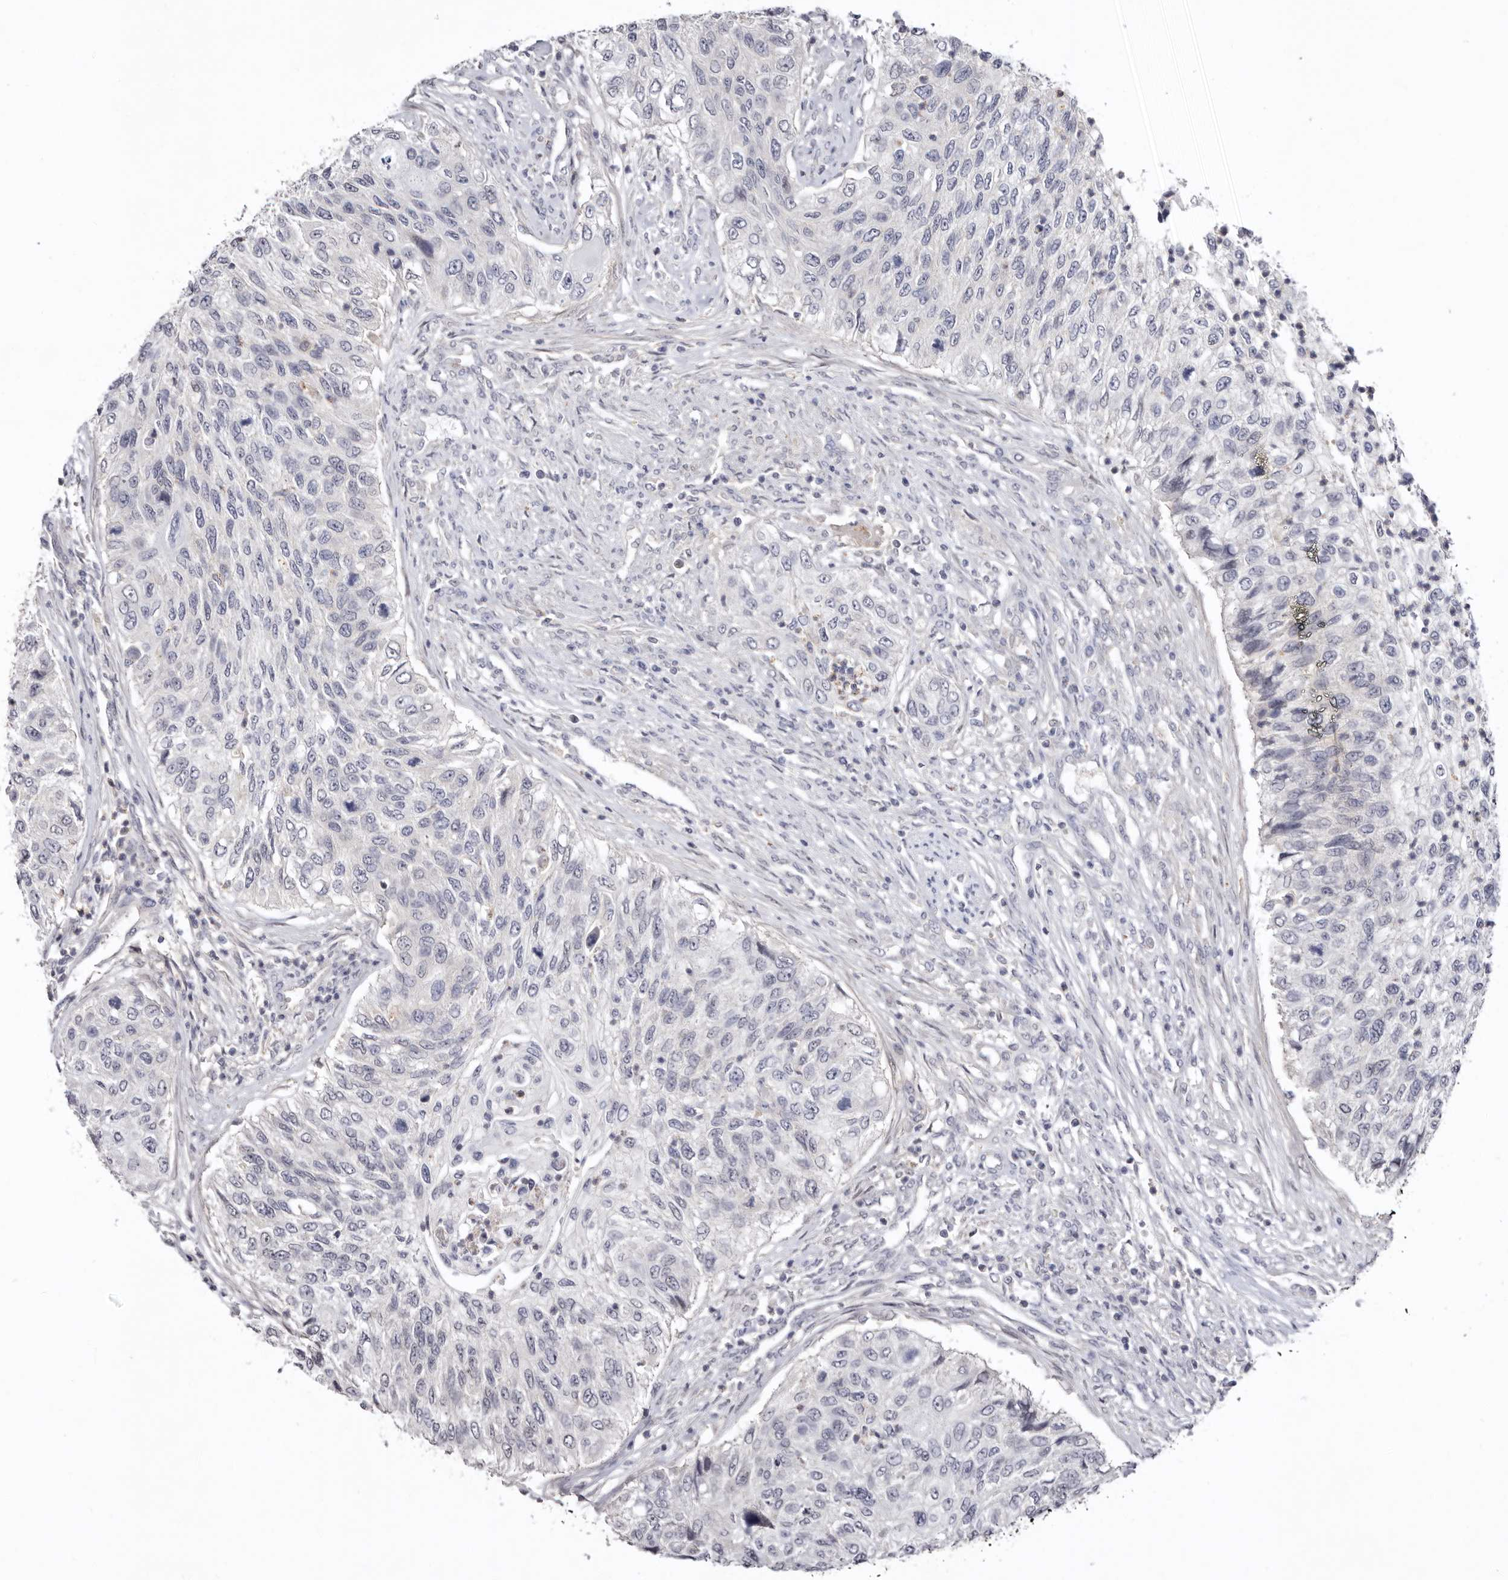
{"staining": {"intensity": "negative", "quantity": "none", "location": "none"}, "tissue": "urothelial cancer", "cell_type": "Tumor cells", "image_type": "cancer", "snomed": [{"axis": "morphology", "description": "Urothelial carcinoma, High grade"}, {"axis": "topography", "description": "Urinary bladder"}], "caption": "Immunohistochemical staining of high-grade urothelial carcinoma demonstrates no significant staining in tumor cells.", "gene": "LMLN", "patient": {"sex": "female", "age": 60}}